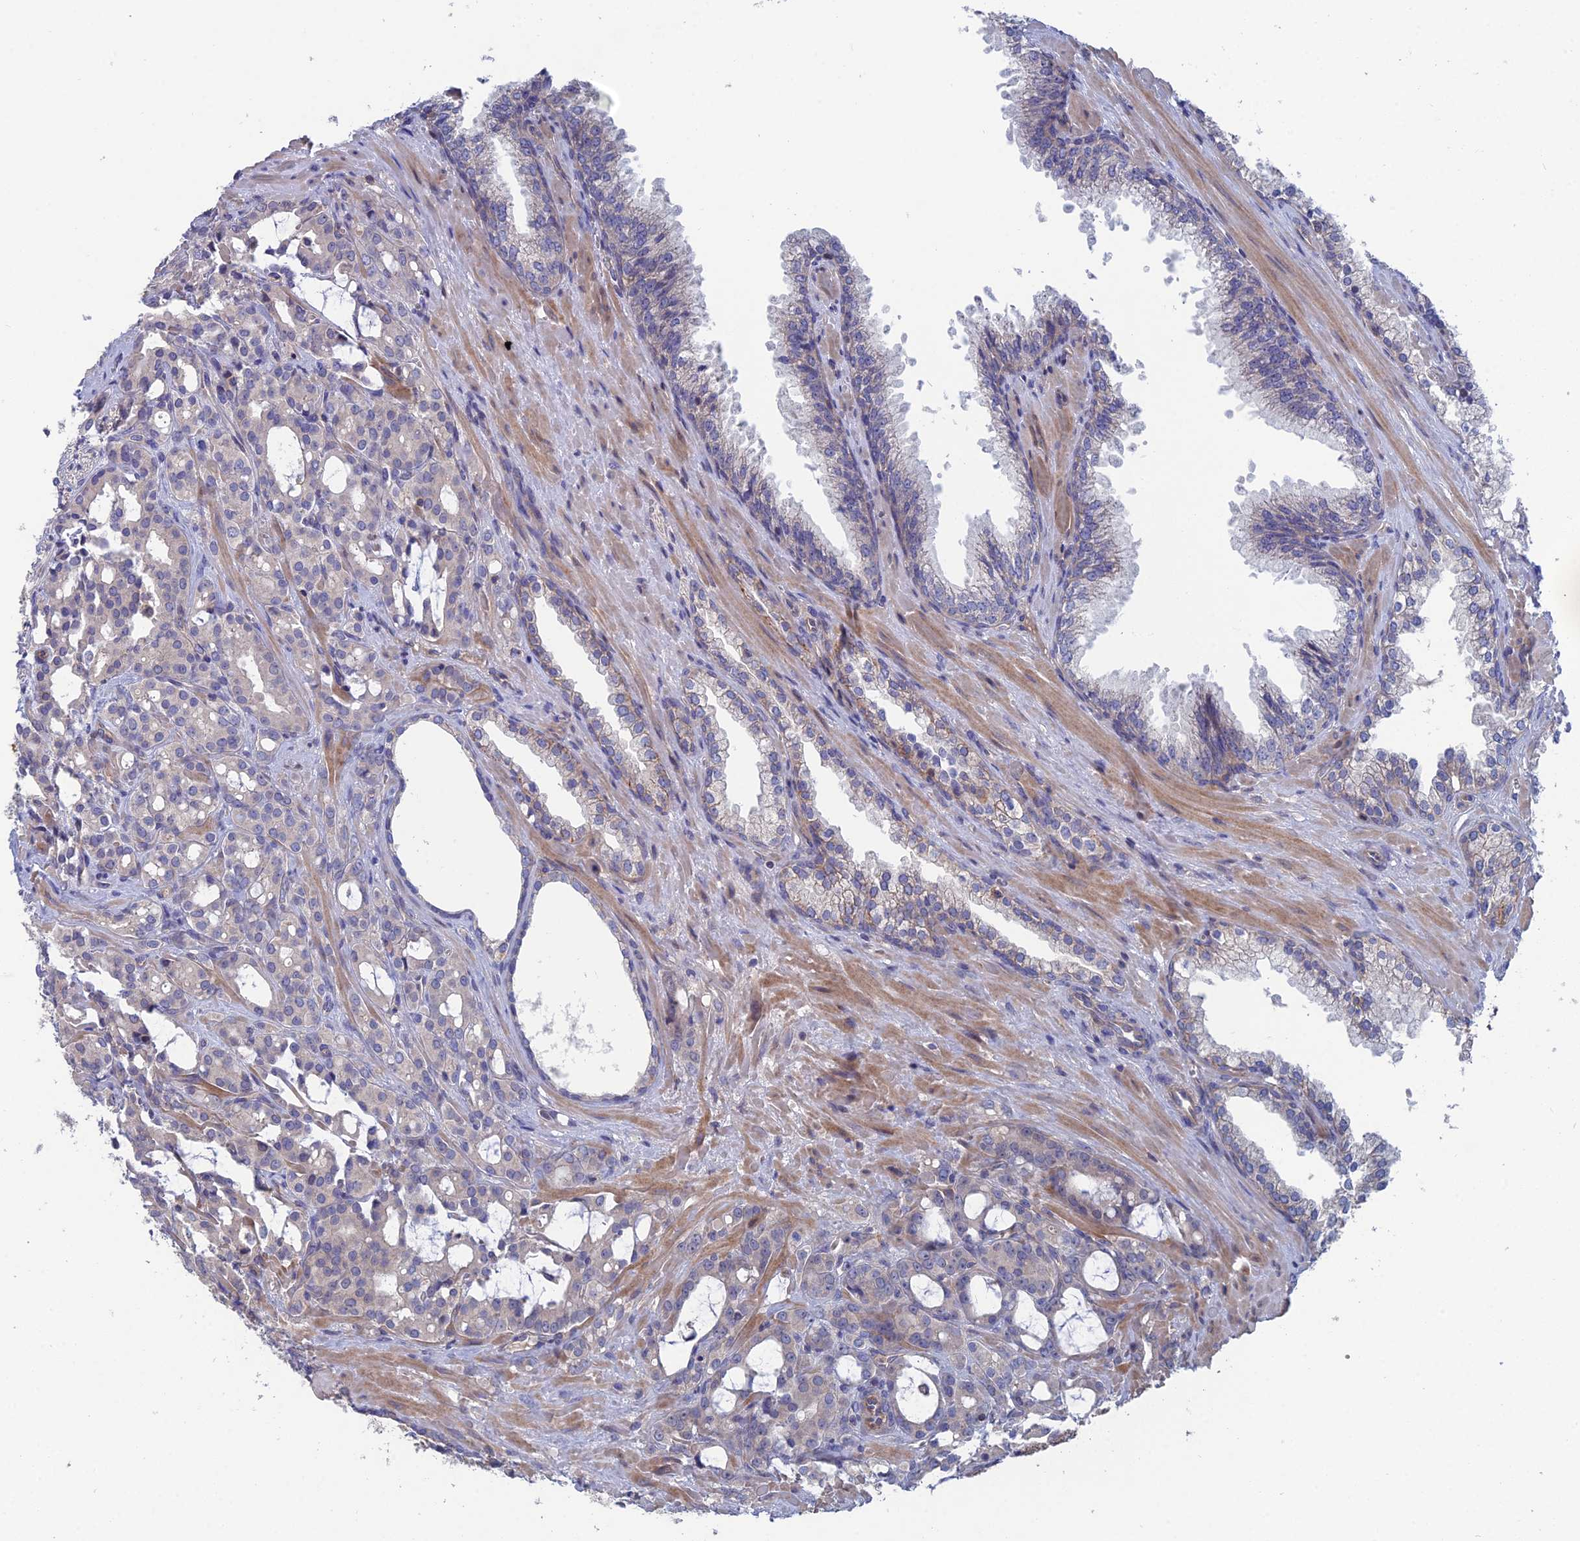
{"staining": {"intensity": "negative", "quantity": "none", "location": "none"}, "tissue": "prostate cancer", "cell_type": "Tumor cells", "image_type": "cancer", "snomed": [{"axis": "morphology", "description": "Adenocarcinoma, High grade"}, {"axis": "topography", "description": "Prostate"}], "caption": "High power microscopy histopathology image of an immunohistochemistry (IHC) photomicrograph of prostate cancer, revealing no significant expression in tumor cells.", "gene": "USP37", "patient": {"sex": "male", "age": 72}}